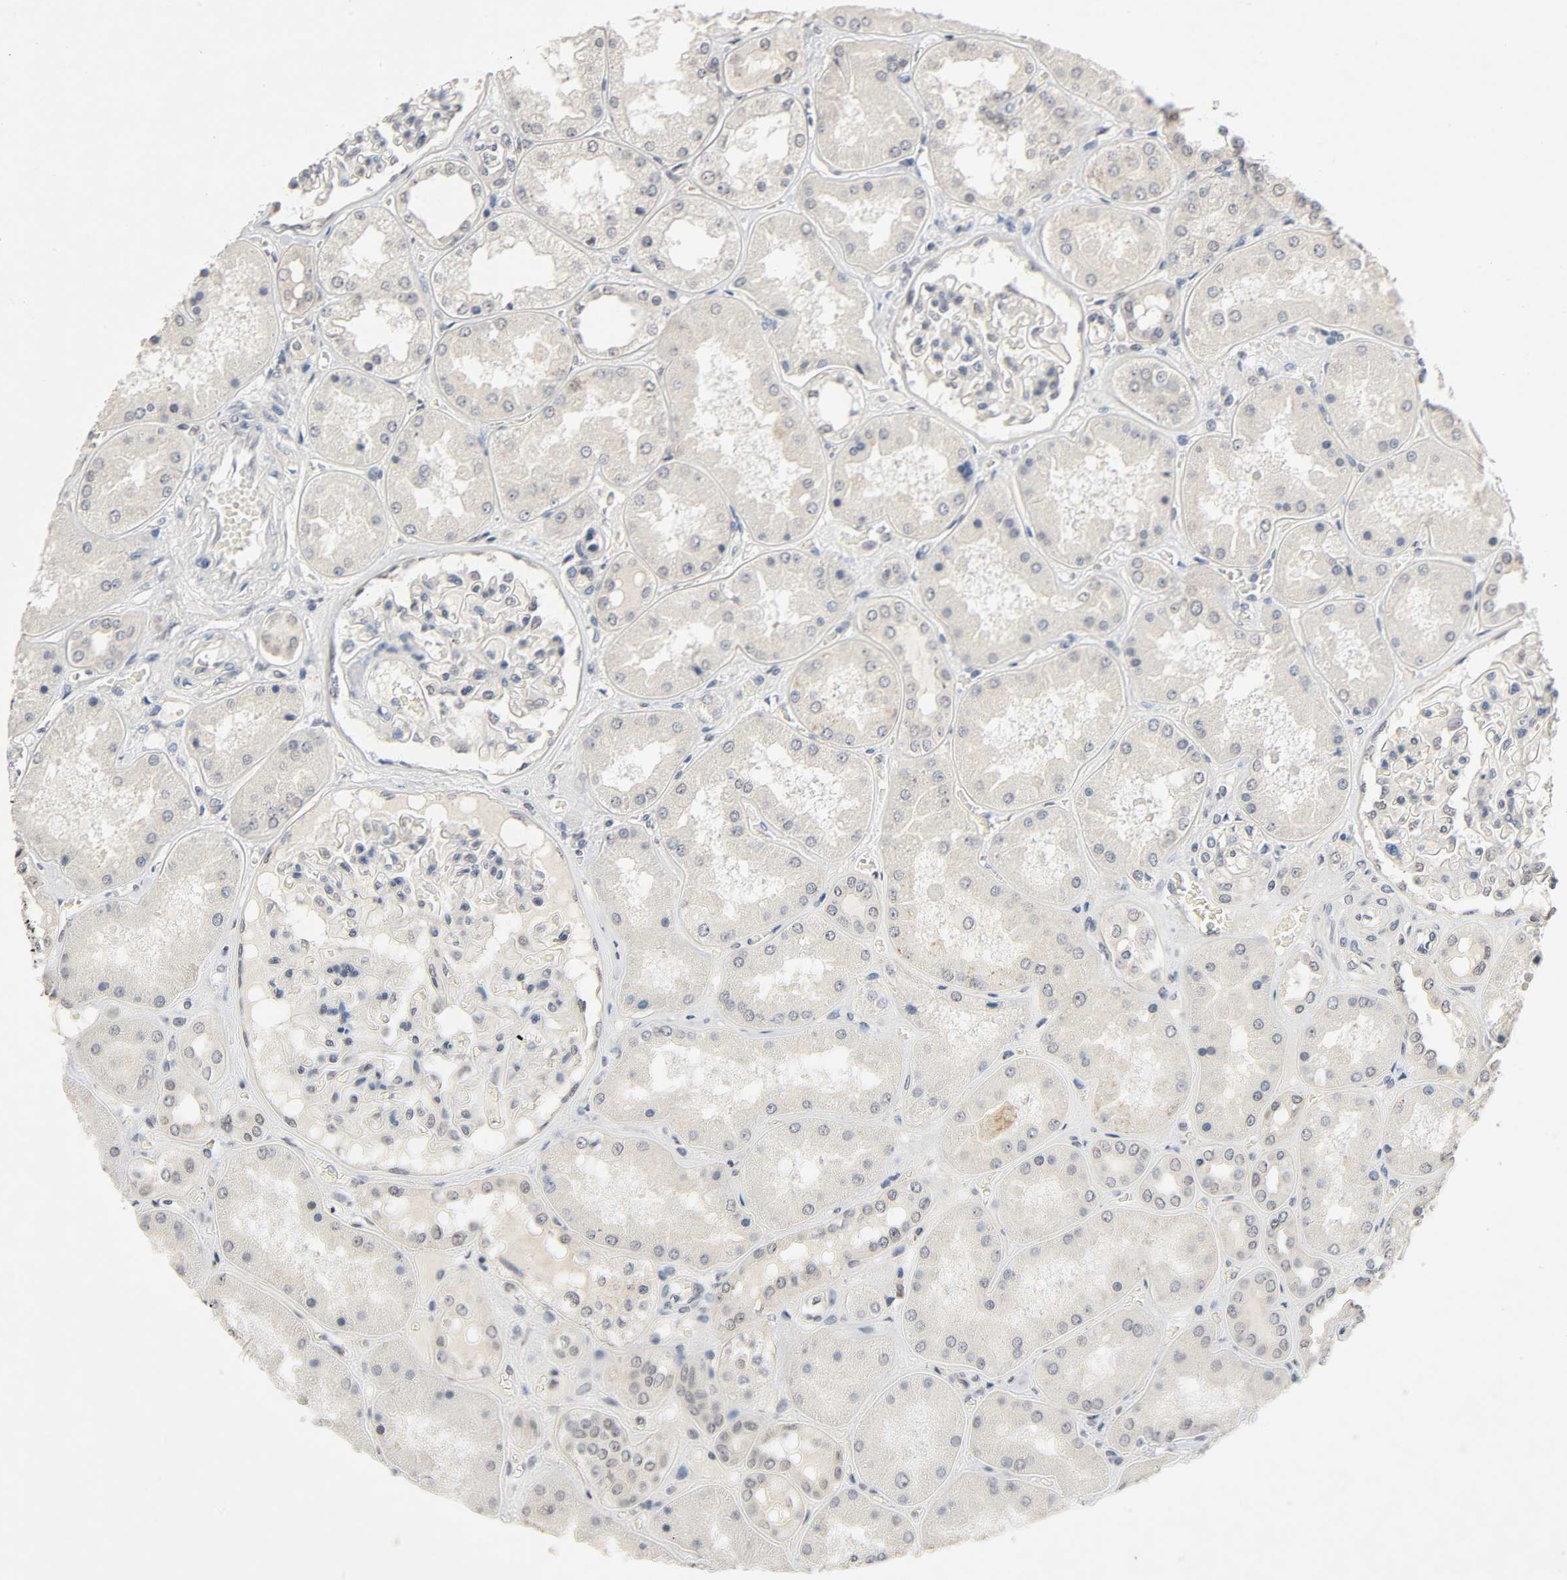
{"staining": {"intensity": "negative", "quantity": "none", "location": "none"}, "tissue": "kidney", "cell_type": "Cells in glomeruli", "image_type": "normal", "snomed": [{"axis": "morphology", "description": "Normal tissue, NOS"}, {"axis": "topography", "description": "Kidney"}], "caption": "DAB immunohistochemical staining of normal kidney demonstrates no significant expression in cells in glomeruli.", "gene": "MAPKAPK5", "patient": {"sex": "female", "age": 56}}